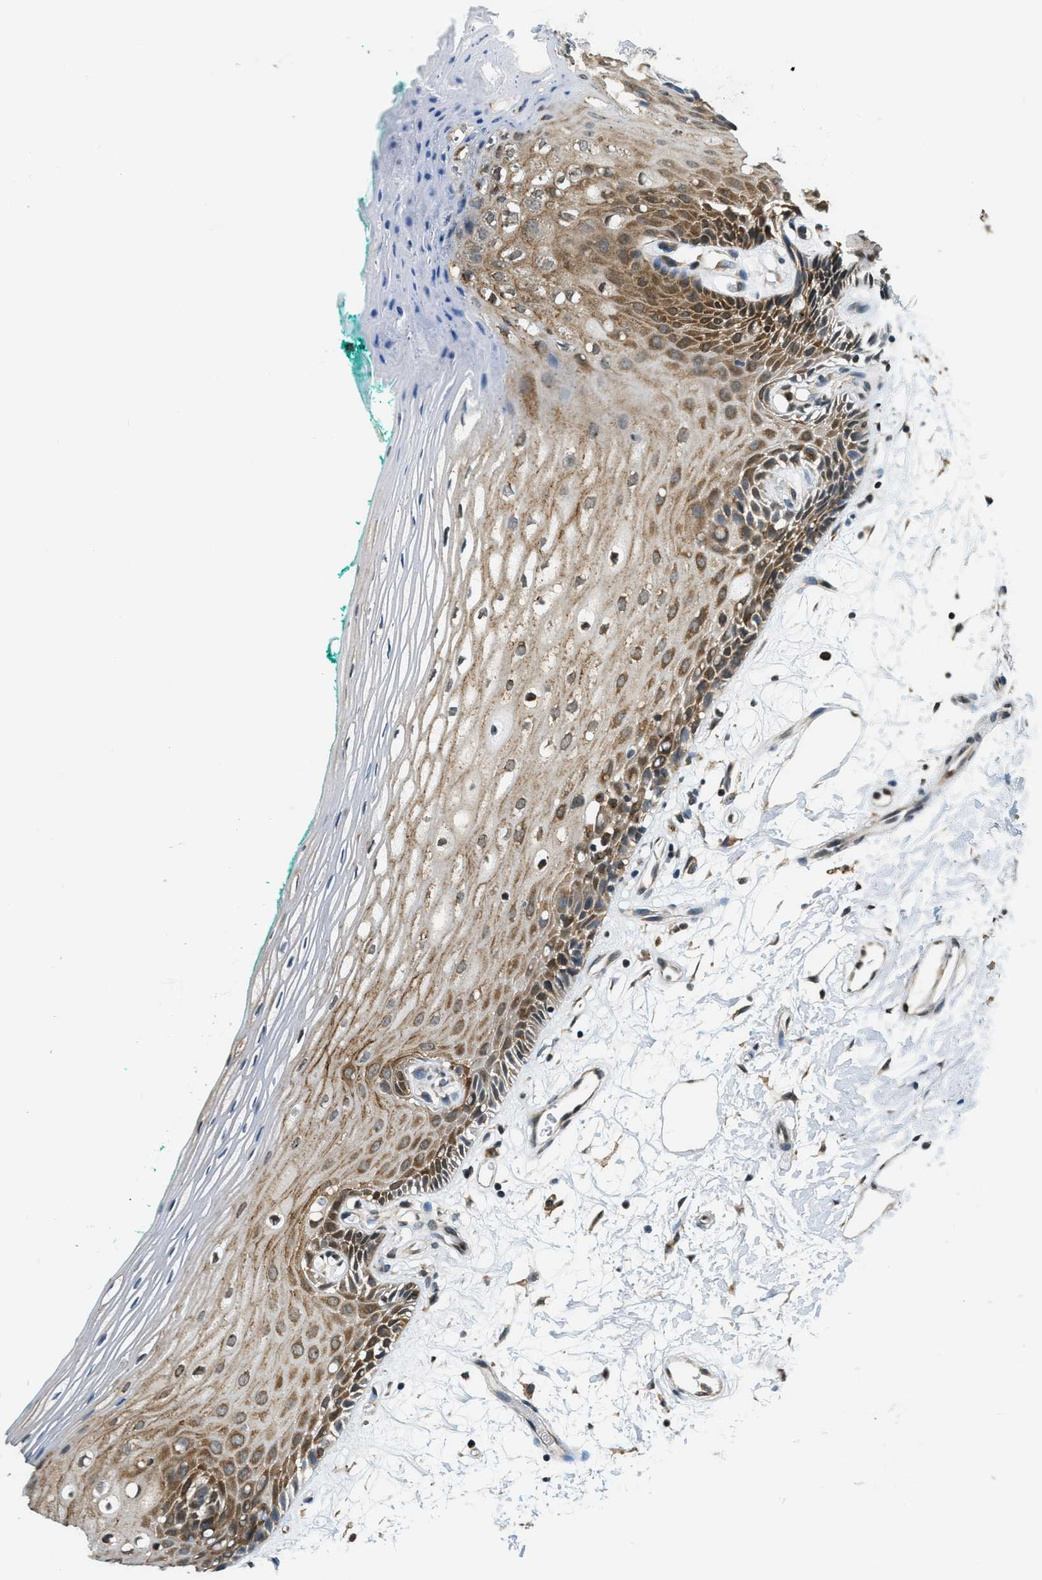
{"staining": {"intensity": "moderate", "quantity": "25%-75%", "location": "cytoplasmic/membranous"}, "tissue": "oral mucosa", "cell_type": "Squamous epithelial cells", "image_type": "normal", "snomed": [{"axis": "morphology", "description": "Normal tissue, NOS"}, {"axis": "topography", "description": "Skeletal muscle"}, {"axis": "topography", "description": "Oral tissue"}, {"axis": "topography", "description": "Peripheral nerve tissue"}], "caption": "The image demonstrates staining of normal oral mucosa, revealing moderate cytoplasmic/membranous protein expression (brown color) within squamous epithelial cells.", "gene": "RAB11FIP1", "patient": {"sex": "female", "age": 84}}